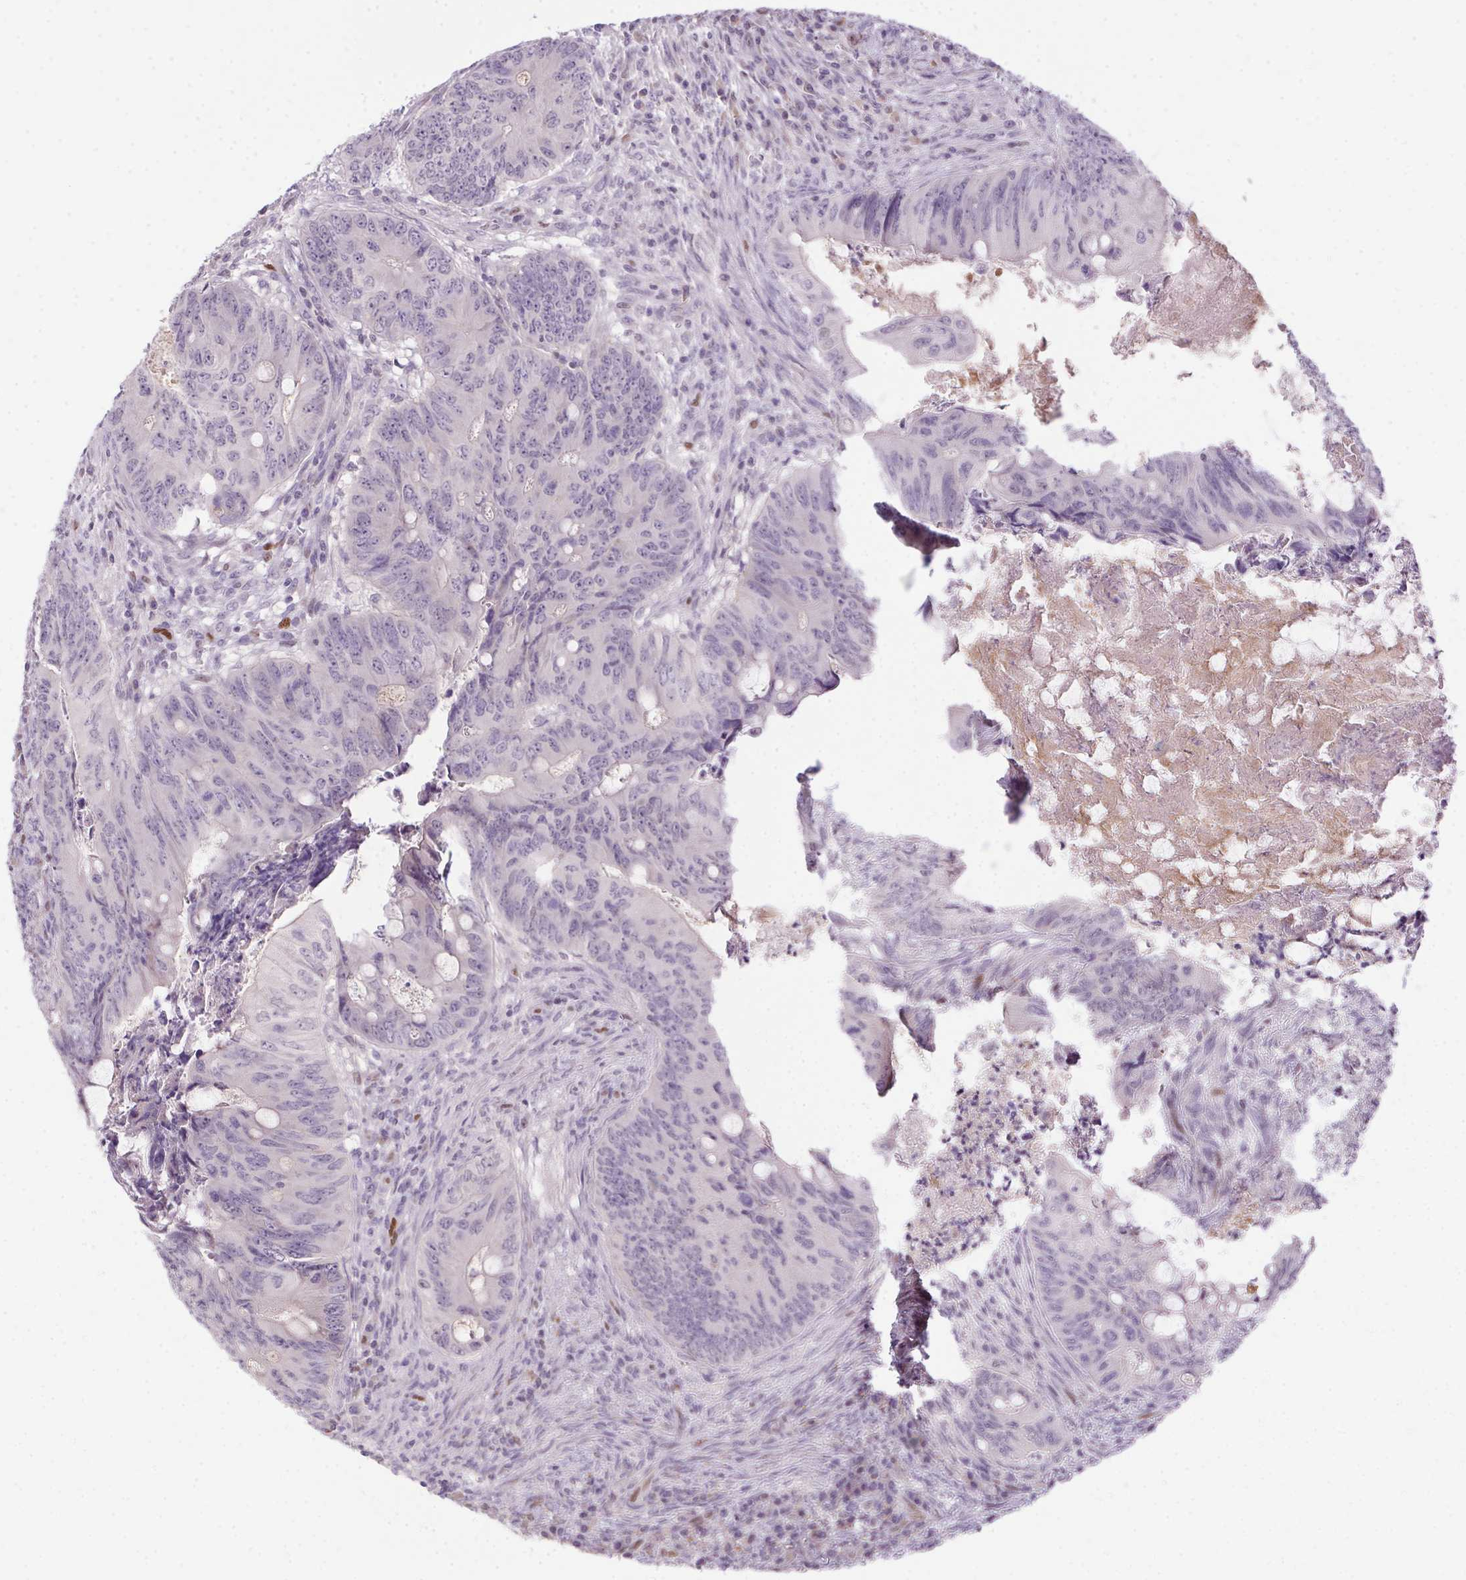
{"staining": {"intensity": "negative", "quantity": "none", "location": "none"}, "tissue": "colorectal cancer", "cell_type": "Tumor cells", "image_type": "cancer", "snomed": [{"axis": "morphology", "description": "Adenocarcinoma, NOS"}, {"axis": "topography", "description": "Colon"}], "caption": "The micrograph reveals no significant expression in tumor cells of adenocarcinoma (colorectal).", "gene": "SP9", "patient": {"sex": "female", "age": 74}}